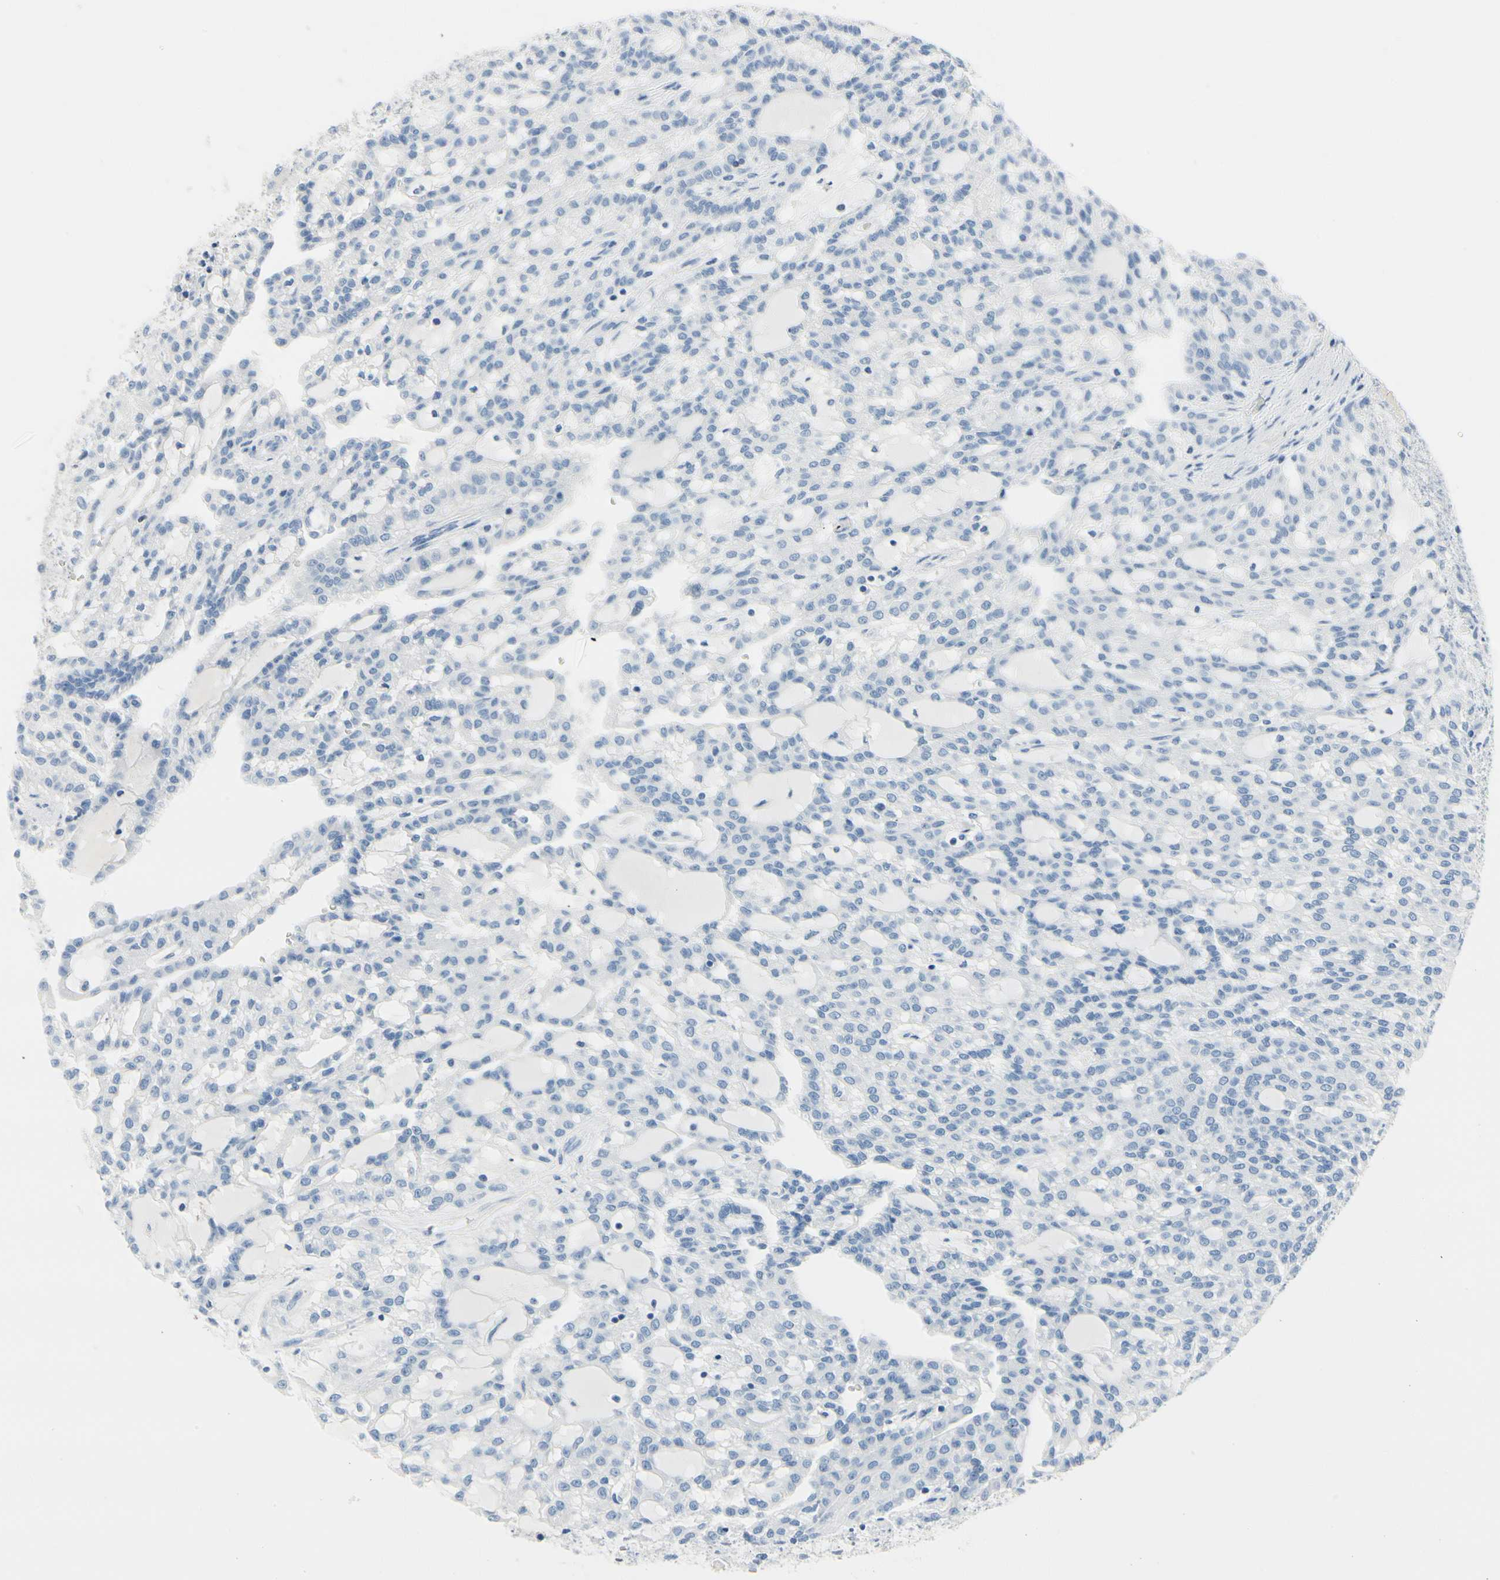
{"staining": {"intensity": "negative", "quantity": "none", "location": "none"}, "tissue": "renal cancer", "cell_type": "Tumor cells", "image_type": "cancer", "snomed": [{"axis": "morphology", "description": "Adenocarcinoma, NOS"}, {"axis": "topography", "description": "Kidney"}], "caption": "This is an immunohistochemistry (IHC) photomicrograph of renal cancer. There is no staining in tumor cells.", "gene": "NFATC2", "patient": {"sex": "male", "age": 63}}